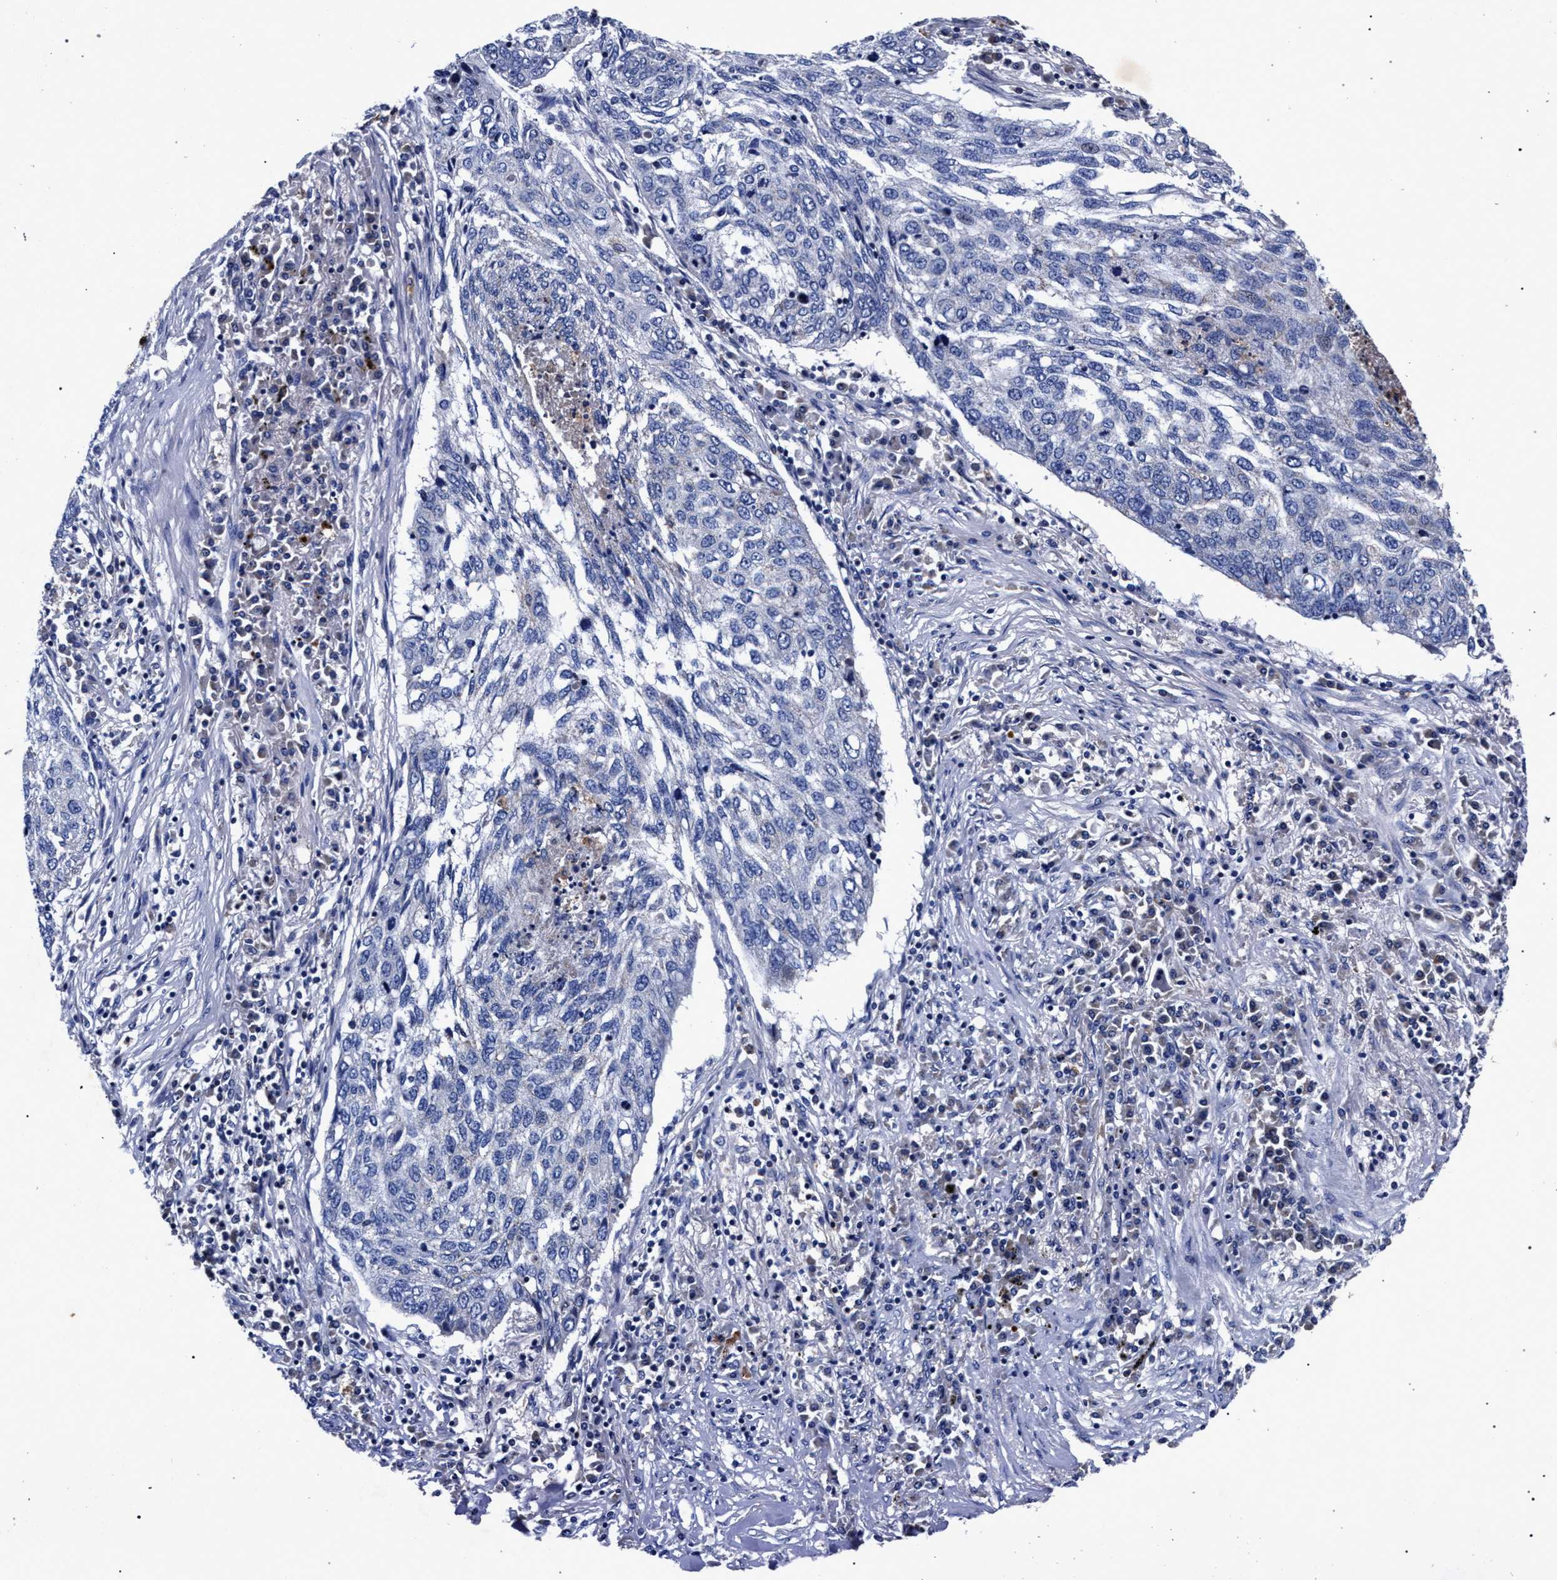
{"staining": {"intensity": "negative", "quantity": "none", "location": "none"}, "tissue": "lung cancer", "cell_type": "Tumor cells", "image_type": "cancer", "snomed": [{"axis": "morphology", "description": "Squamous cell carcinoma, NOS"}, {"axis": "topography", "description": "Lung"}], "caption": "Immunohistochemistry (IHC) of human lung cancer (squamous cell carcinoma) demonstrates no staining in tumor cells.", "gene": "HSD17B14", "patient": {"sex": "female", "age": 63}}